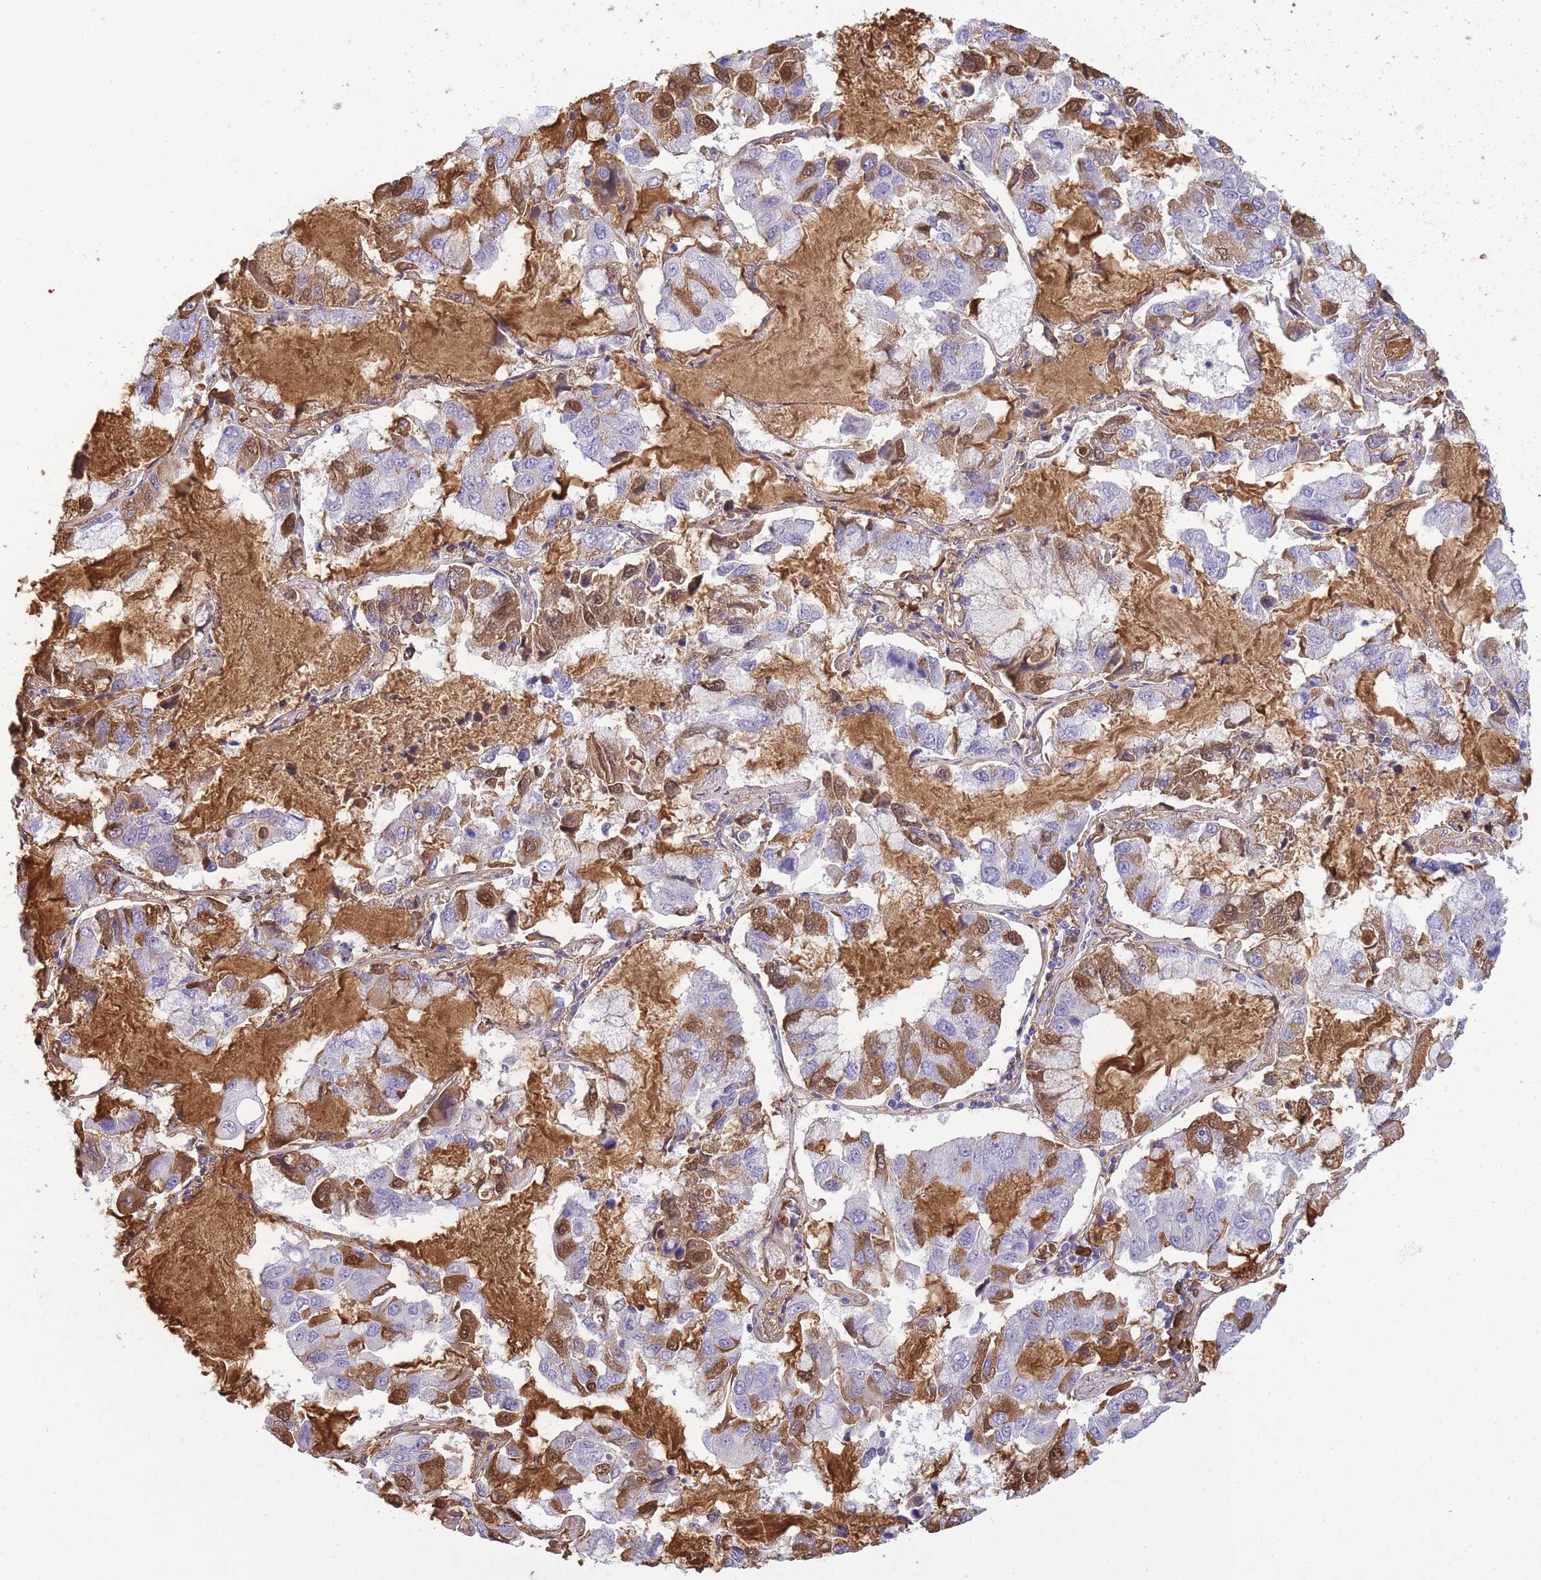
{"staining": {"intensity": "moderate", "quantity": "25%-75%", "location": "cytoplasmic/membranous"}, "tissue": "lung cancer", "cell_type": "Tumor cells", "image_type": "cancer", "snomed": [{"axis": "morphology", "description": "Adenocarcinoma, NOS"}, {"axis": "topography", "description": "Lung"}], "caption": "Tumor cells show moderate cytoplasmic/membranous positivity in about 25%-75% of cells in adenocarcinoma (lung).", "gene": "IGKV1D-42", "patient": {"sex": "male", "age": 64}}